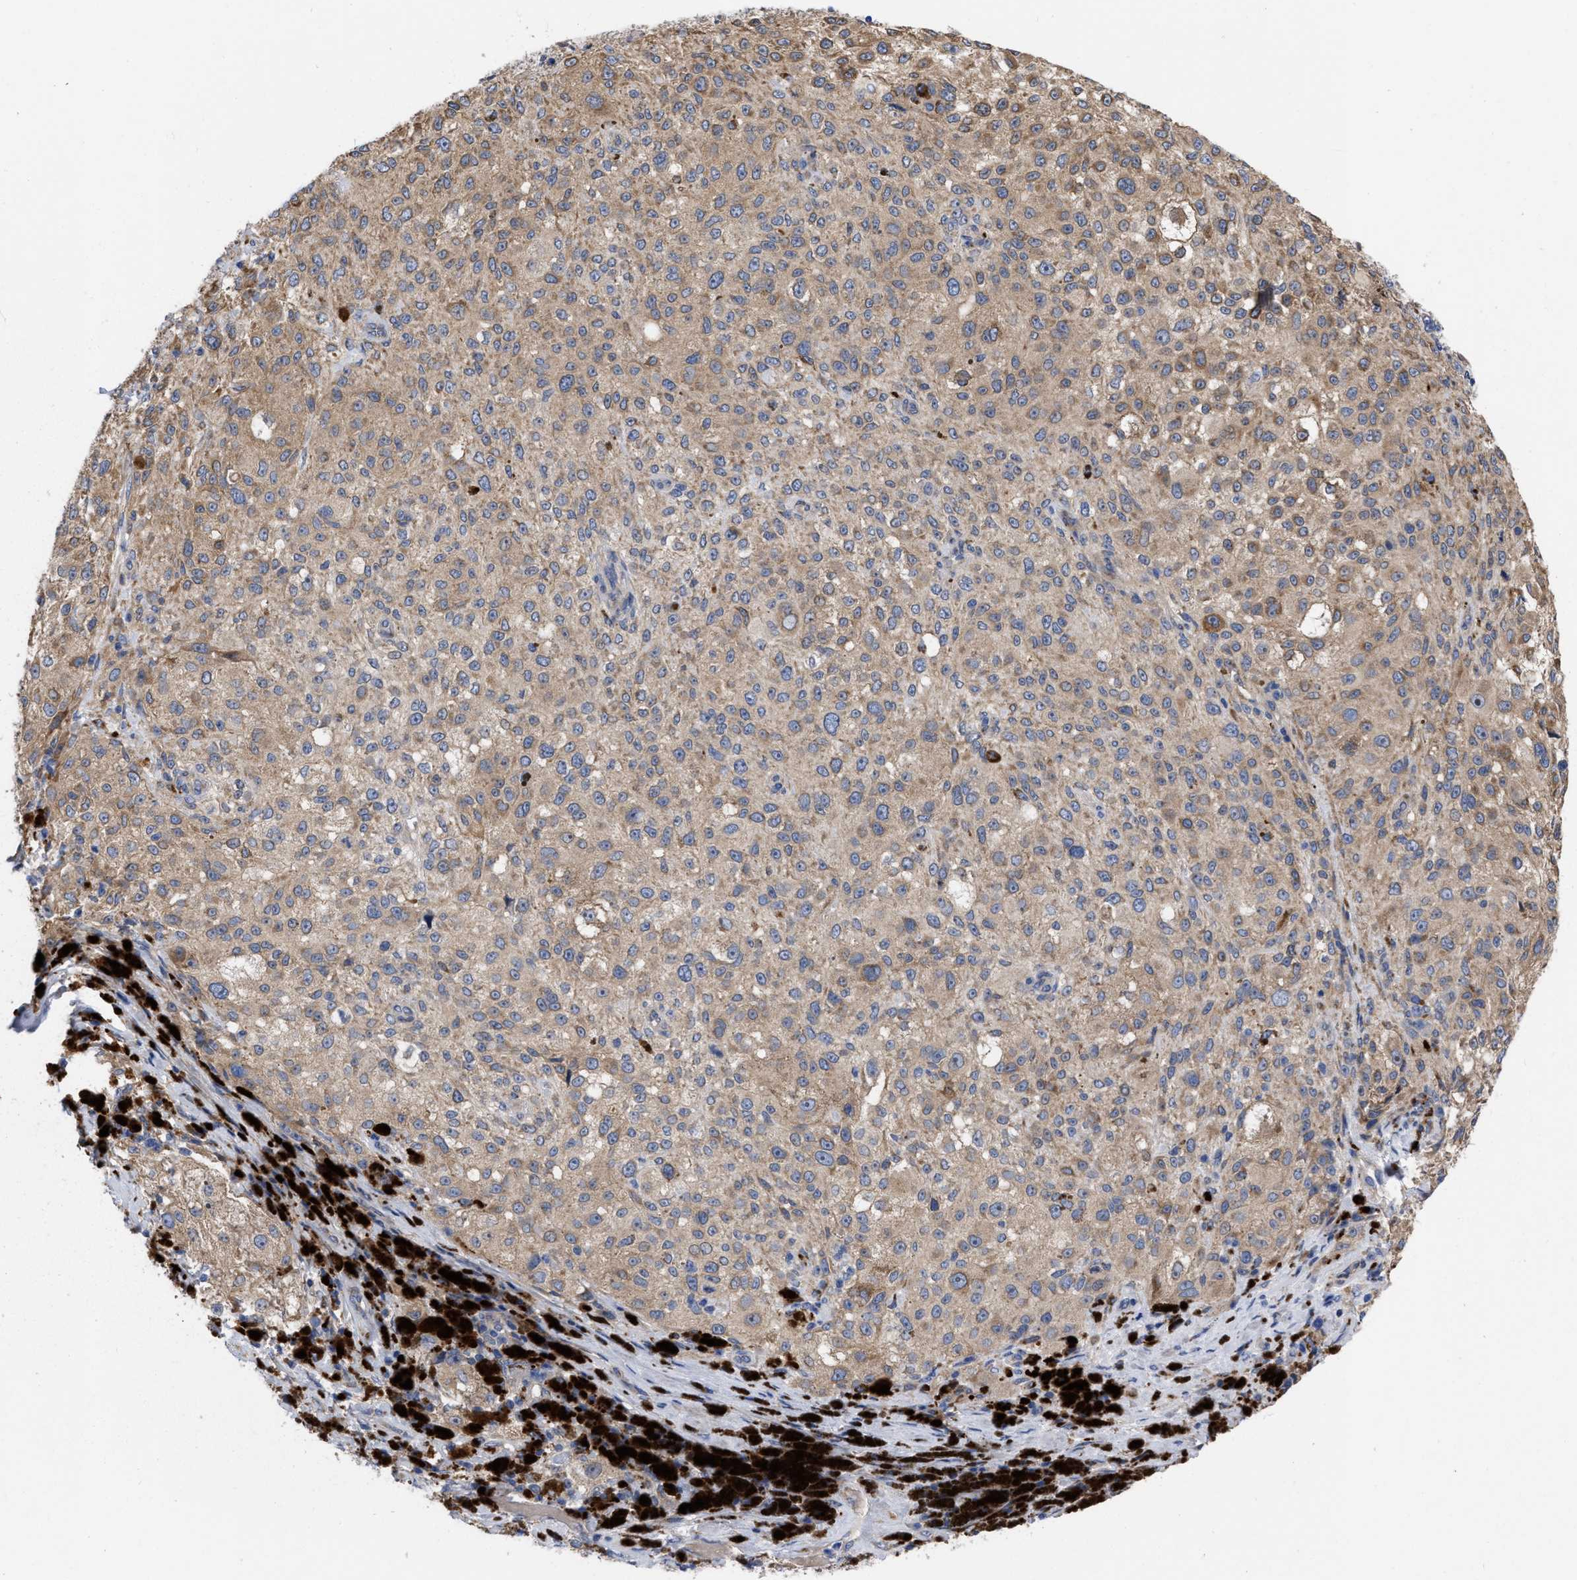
{"staining": {"intensity": "moderate", "quantity": ">75%", "location": "cytoplasmic/membranous"}, "tissue": "melanoma", "cell_type": "Tumor cells", "image_type": "cancer", "snomed": [{"axis": "morphology", "description": "Necrosis, NOS"}, {"axis": "morphology", "description": "Malignant melanoma, NOS"}, {"axis": "topography", "description": "Skin"}], "caption": "The immunohistochemical stain shows moderate cytoplasmic/membranous expression in tumor cells of malignant melanoma tissue.", "gene": "MLST8", "patient": {"sex": "female", "age": 87}}